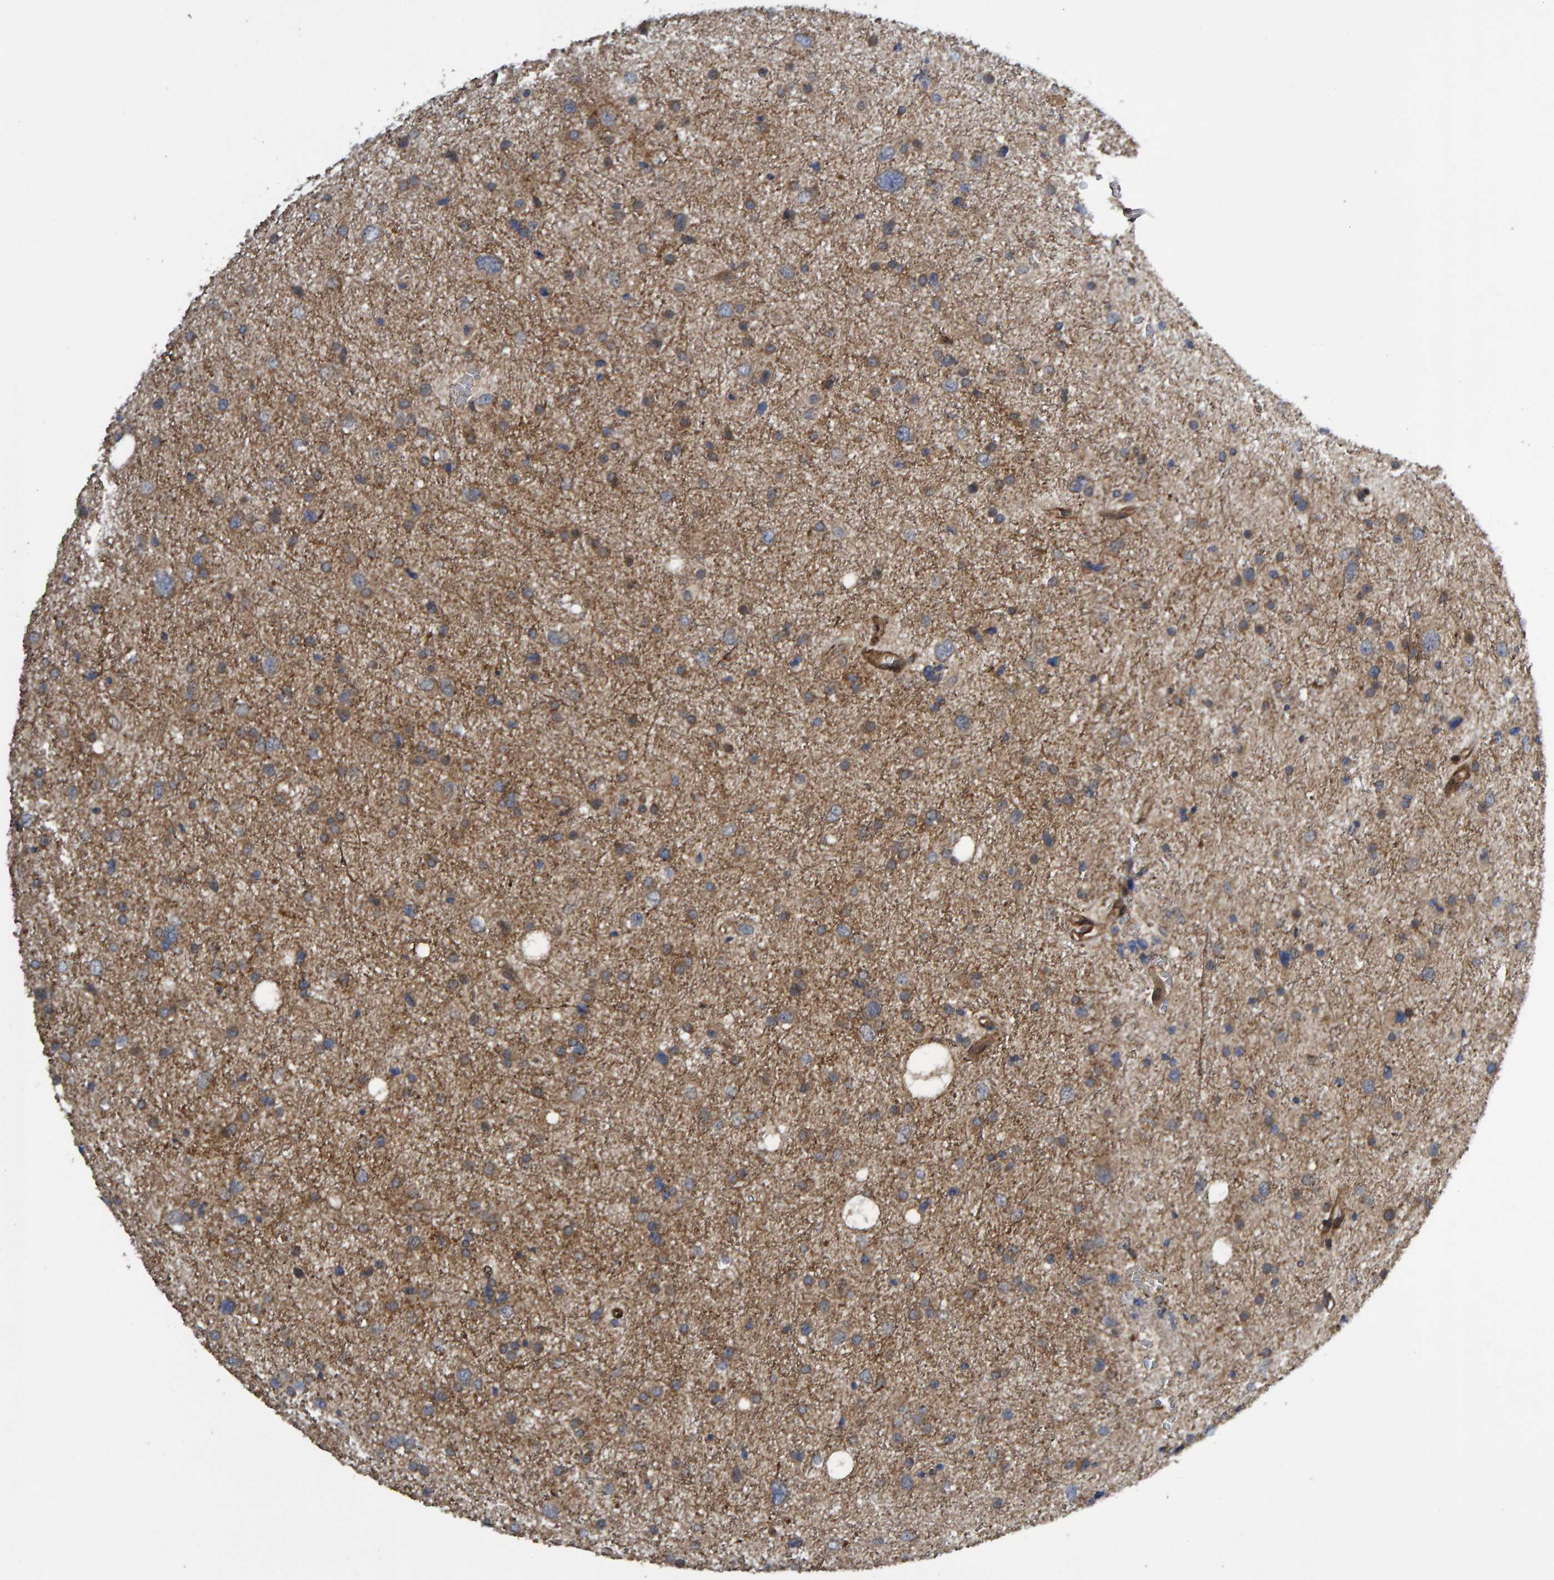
{"staining": {"intensity": "weak", "quantity": ">75%", "location": "cytoplasmic/membranous"}, "tissue": "glioma", "cell_type": "Tumor cells", "image_type": "cancer", "snomed": [{"axis": "morphology", "description": "Glioma, malignant, Low grade"}, {"axis": "topography", "description": "Brain"}], "caption": "Tumor cells exhibit low levels of weak cytoplasmic/membranous staining in about >75% of cells in human glioma.", "gene": "ATP6V1H", "patient": {"sex": "female", "age": 37}}